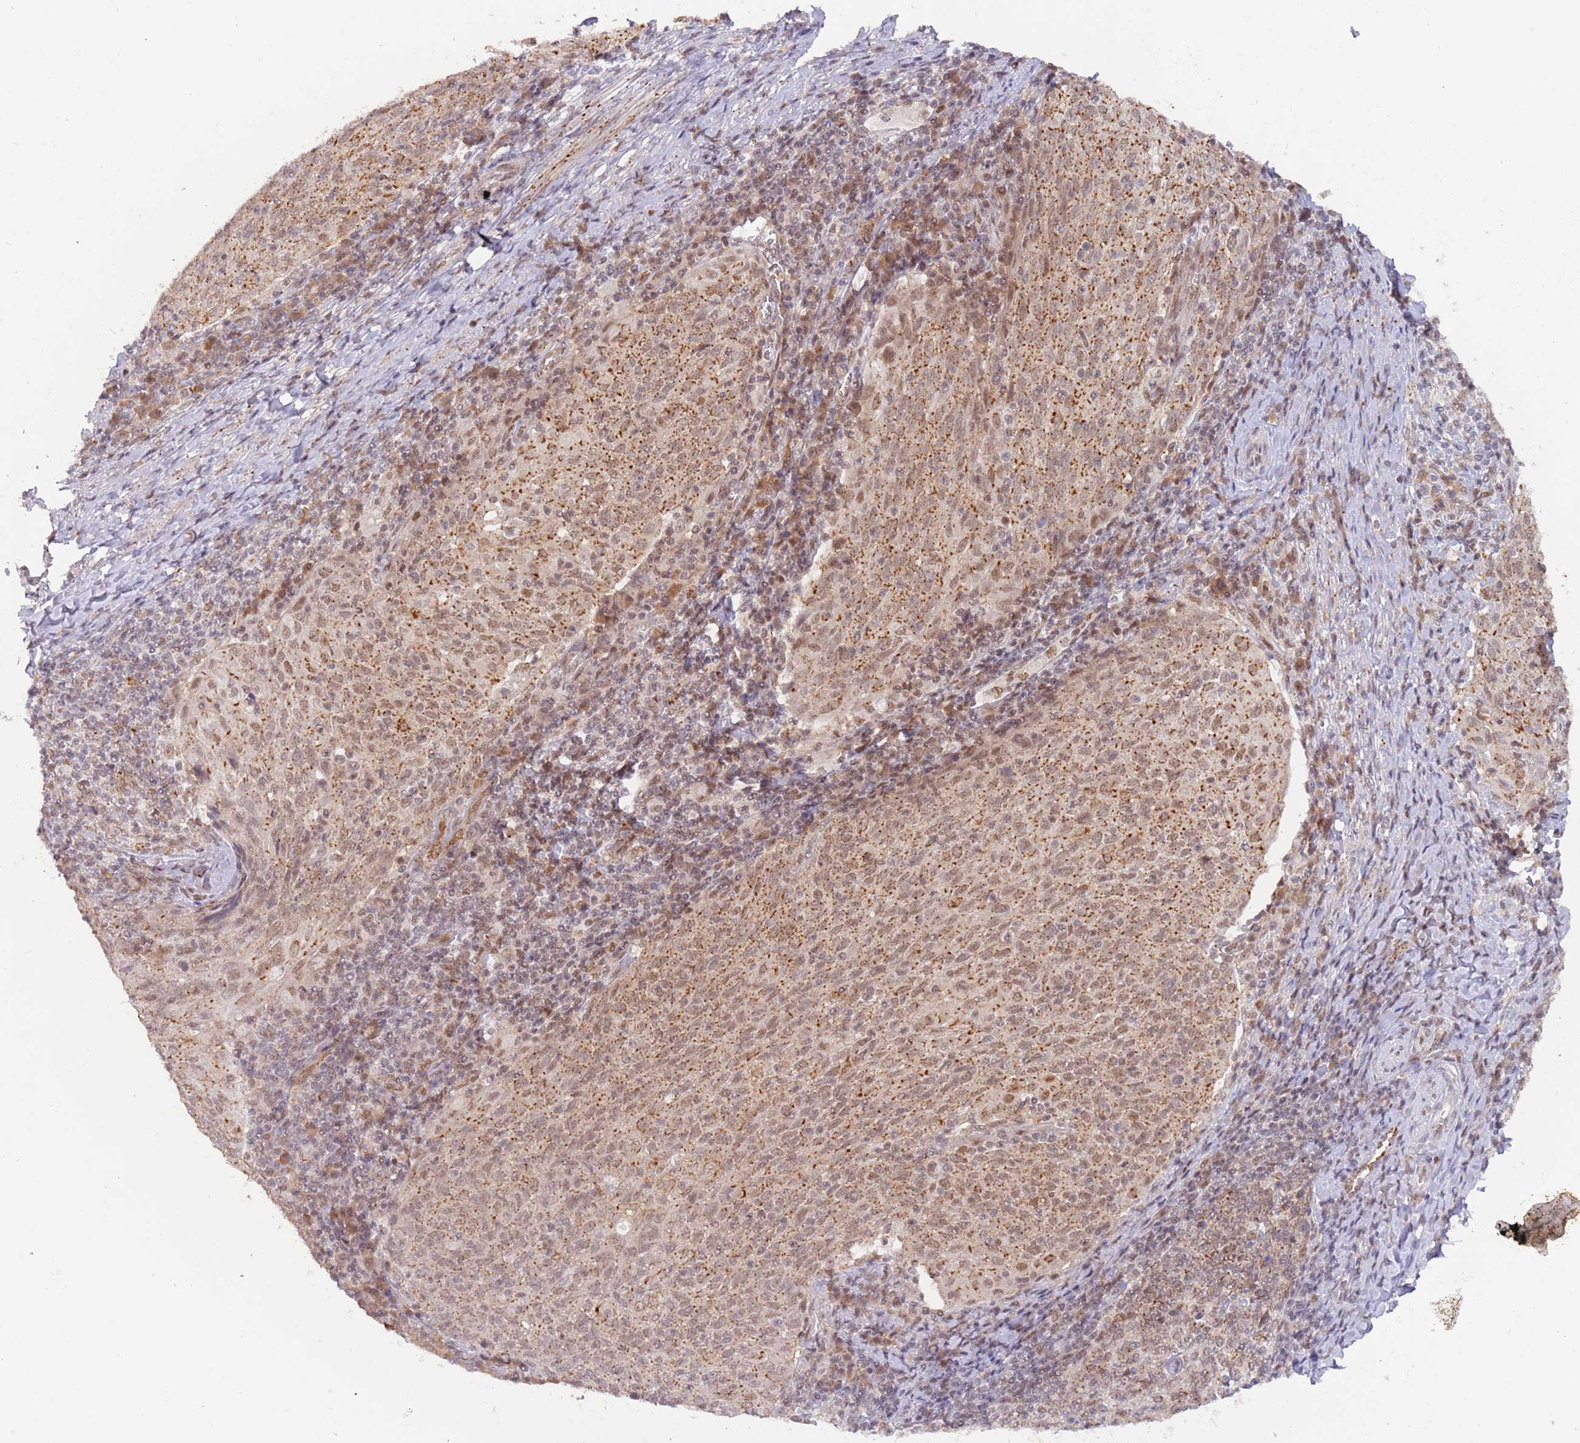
{"staining": {"intensity": "moderate", "quantity": ">75%", "location": "cytoplasmic/membranous,nuclear"}, "tissue": "cervical cancer", "cell_type": "Tumor cells", "image_type": "cancer", "snomed": [{"axis": "morphology", "description": "Squamous cell carcinoma, NOS"}, {"axis": "topography", "description": "Cervix"}], "caption": "A brown stain highlights moderate cytoplasmic/membranous and nuclear expression of a protein in cervical cancer (squamous cell carcinoma) tumor cells.", "gene": "RFXANK", "patient": {"sex": "female", "age": 52}}